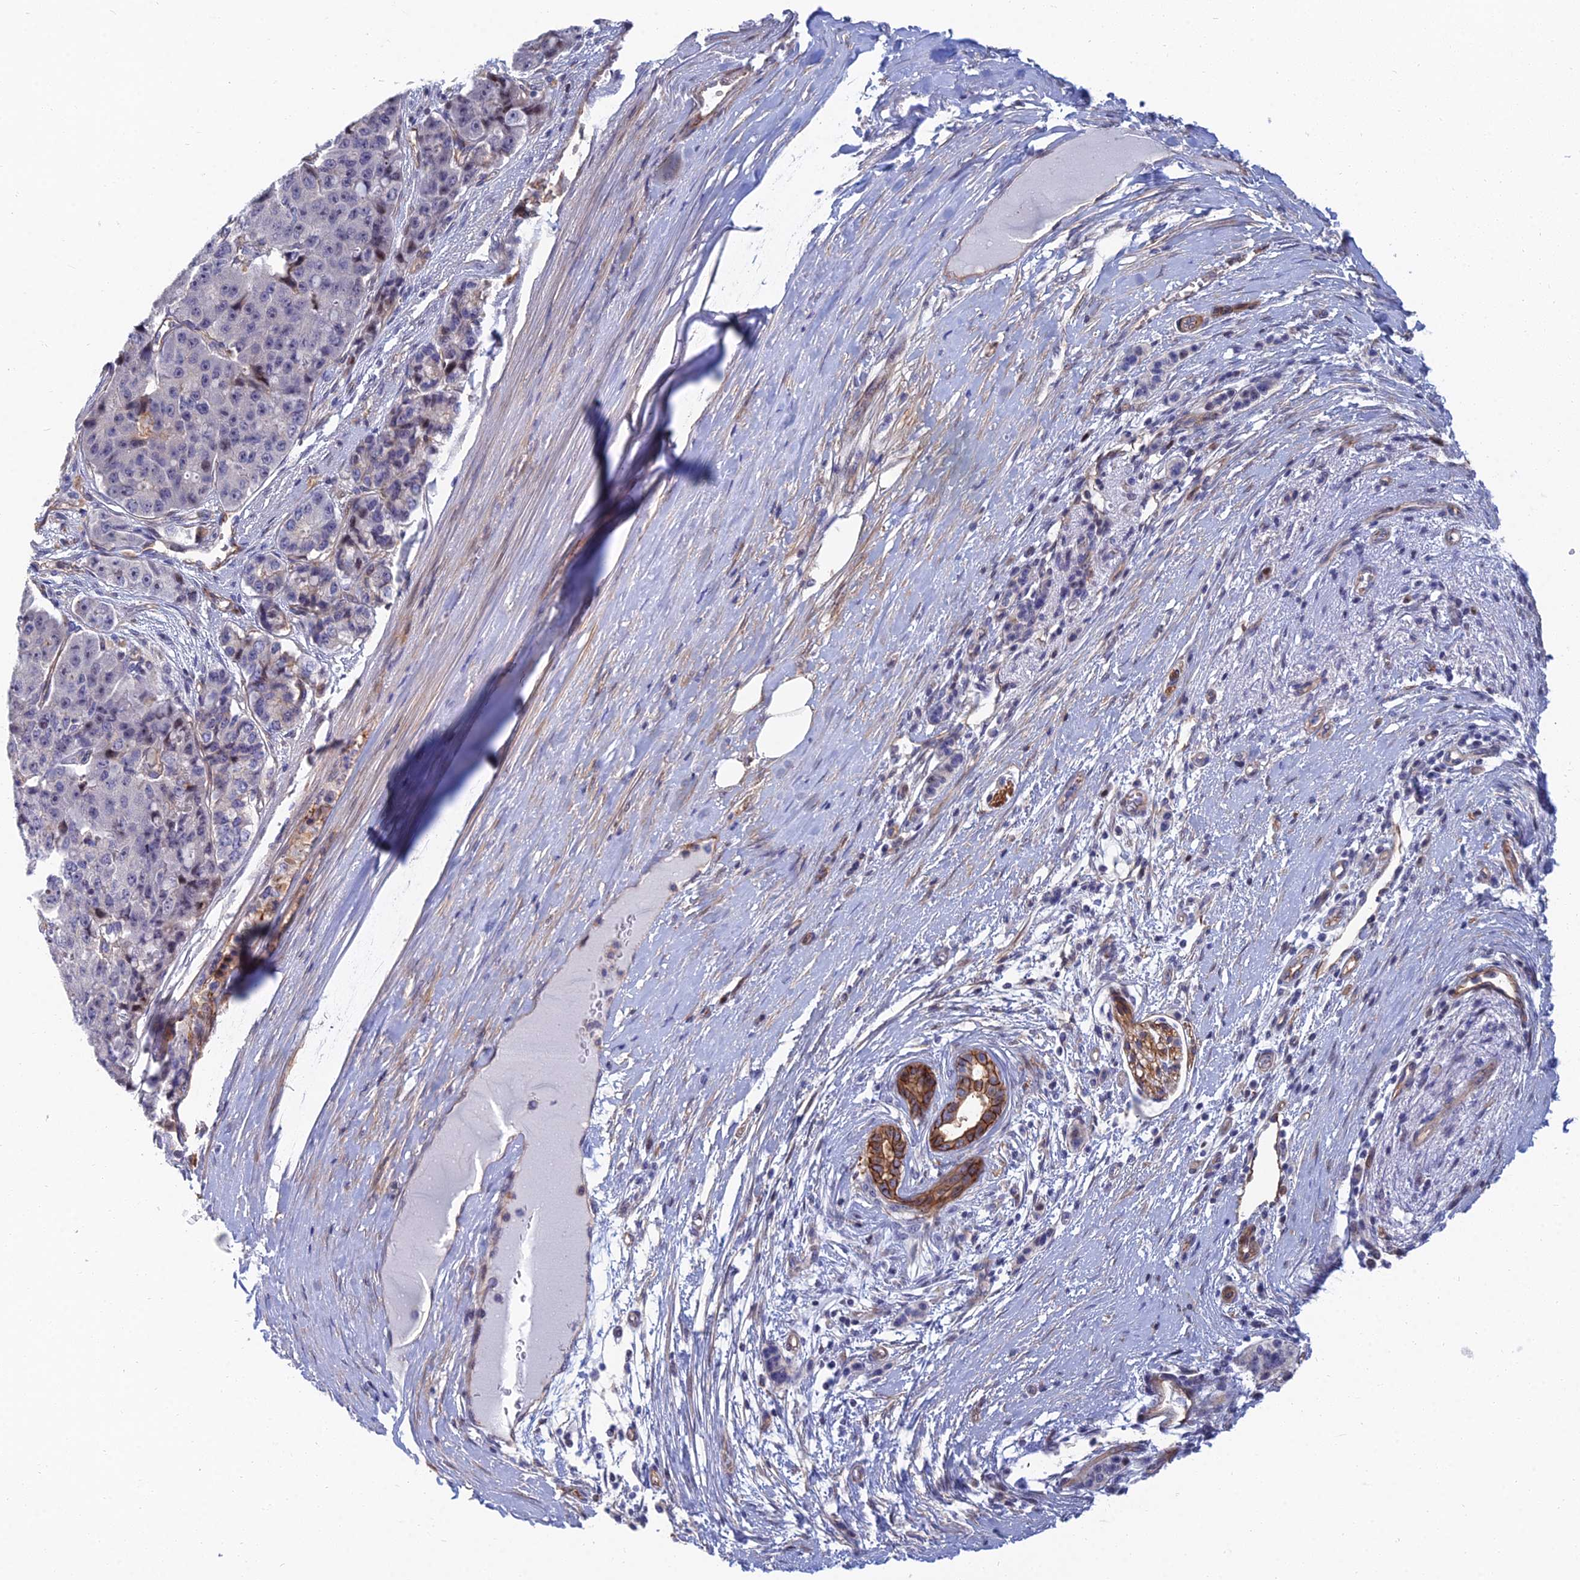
{"staining": {"intensity": "negative", "quantity": "none", "location": "none"}, "tissue": "pancreatic cancer", "cell_type": "Tumor cells", "image_type": "cancer", "snomed": [{"axis": "morphology", "description": "Adenocarcinoma, NOS"}, {"axis": "topography", "description": "Pancreas"}], "caption": "There is no significant expression in tumor cells of adenocarcinoma (pancreatic). (Stains: DAB IHC with hematoxylin counter stain, Microscopy: brightfield microscopy at high magnification).", "gene": "TRIM43B", "patient": {"sex": "male", "age": 50}}